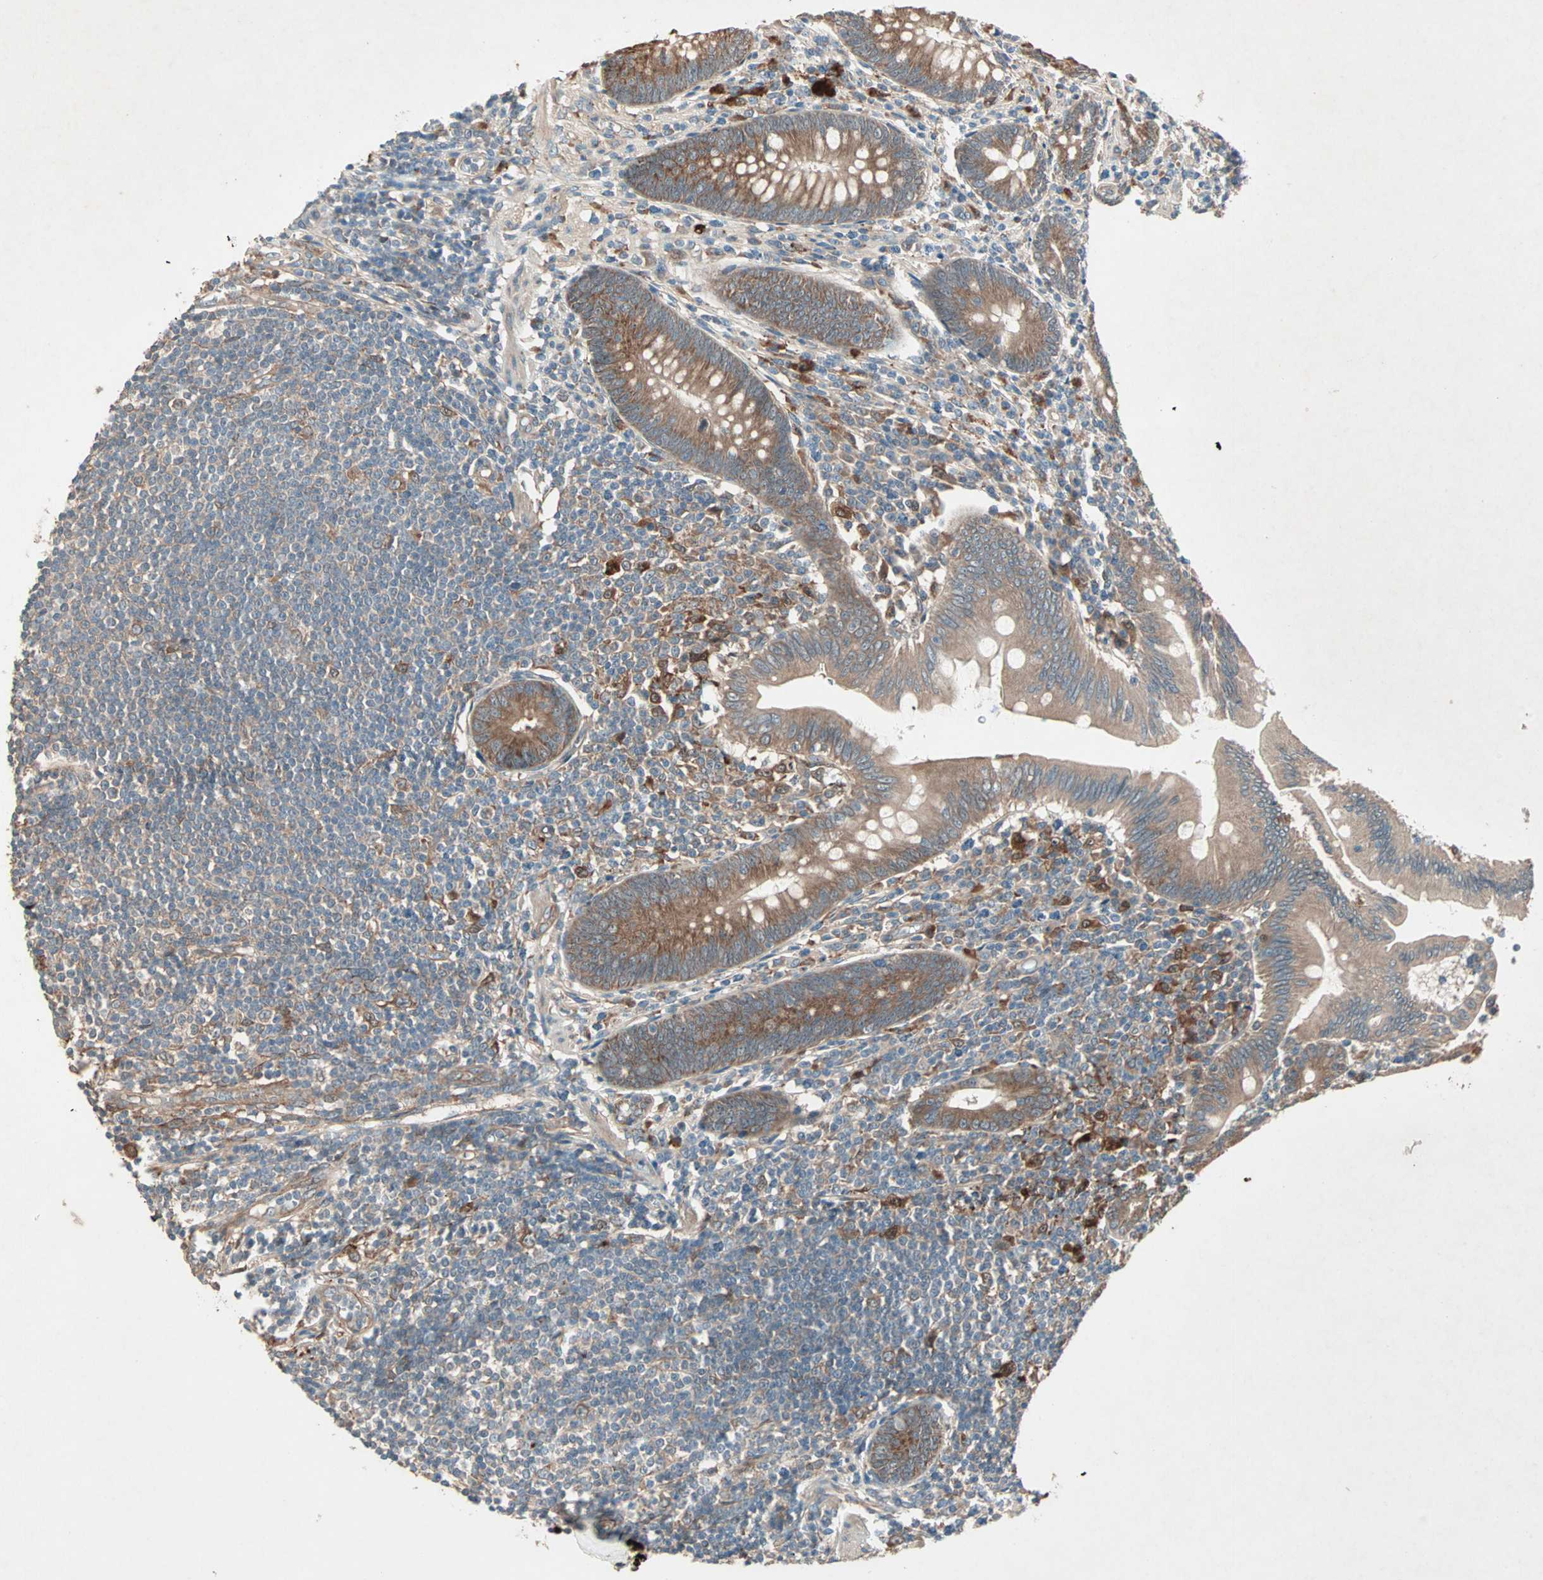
{"staining": {"intensity": "strong", "quantity": ">75%", "location": "cytoplasmic/membranous"}, "tissue": "appendix", "cell_type": "Glandular cells", "image_type": "normal", "snomed": [{"axis": "morphology", "description": "Normal tissue, NOS"}, {"axis": "morphology", "description": "Inflammation, NOS"}, {"axis": "topography", "description": "Appendix"}], "caption": "Protein staining displays strong cytoplasmic/membranous expression in approximately >75% of glandular cells in normal appendix. The protein of interest is shown in brown color, while the nuclei are stained blue.", "gene": "SDSL", "patient": {"sex": "male", "age": 46}}